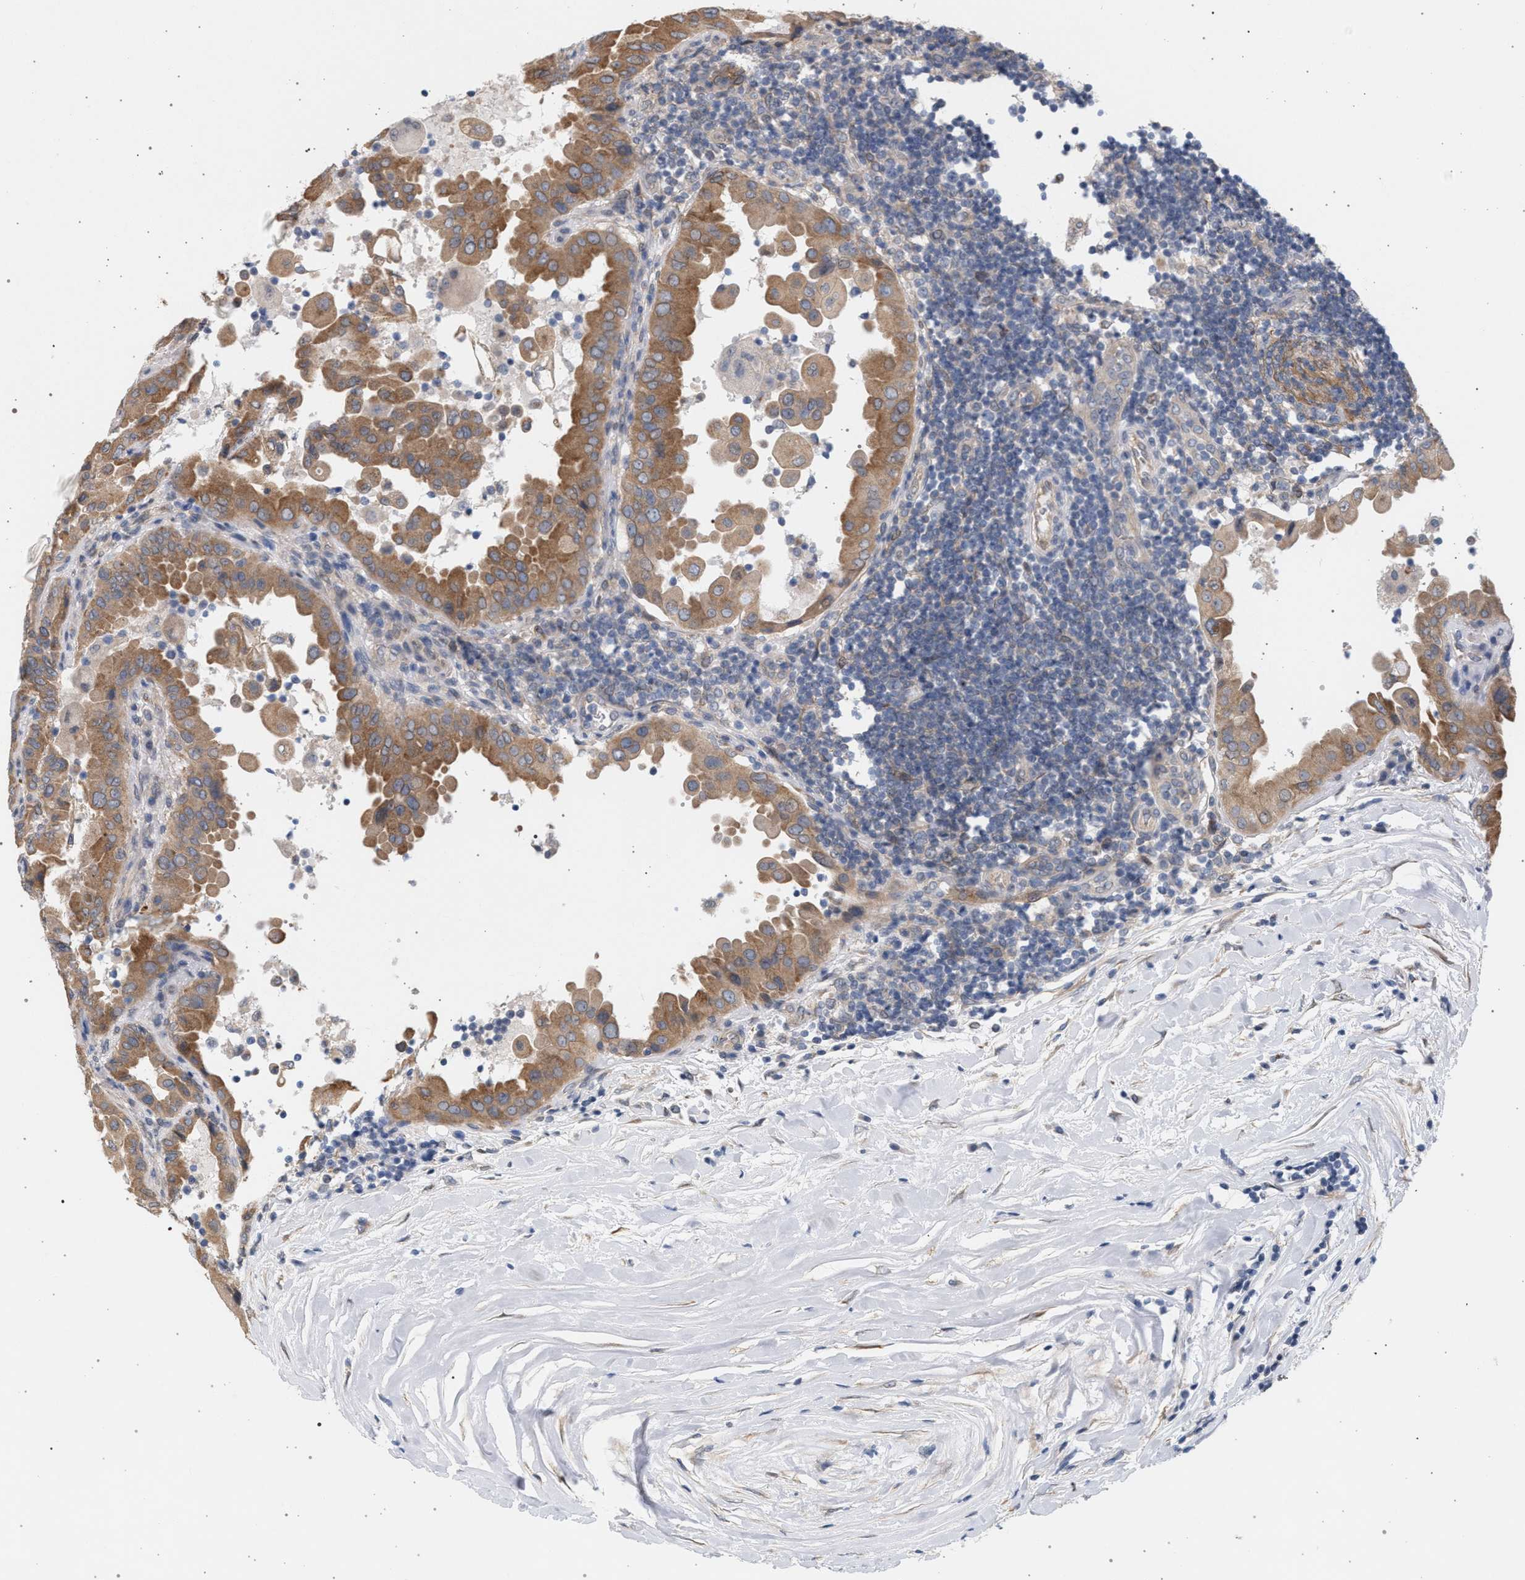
{"staining": {"intensity": "moderate", "quantity": ">75%", "location": "cytoplasmic/membranous"}, "tissue": "thyroid cancer", "cell_type": "Tumor cells", "image_type": "cancer", "snomed": [{"axis": "morphology", "description": "Papillary adenocarcinoma, NOS"}, {"axis": "topography", "description": "Thyroid gland"}], "caption": "Protein positivity by immunohistochemistry (IHC) displays moderate cytoplasmic/membranous expression in about >75% of tumor cells in thyroid cancer (papillary adenocarcinoma). Immunohistochemistry (ihc) stains the protein in brown and the nuclei are stained blue.", "gene": "ARPC5L", "patient": {"sex": "male", "age": 33}}